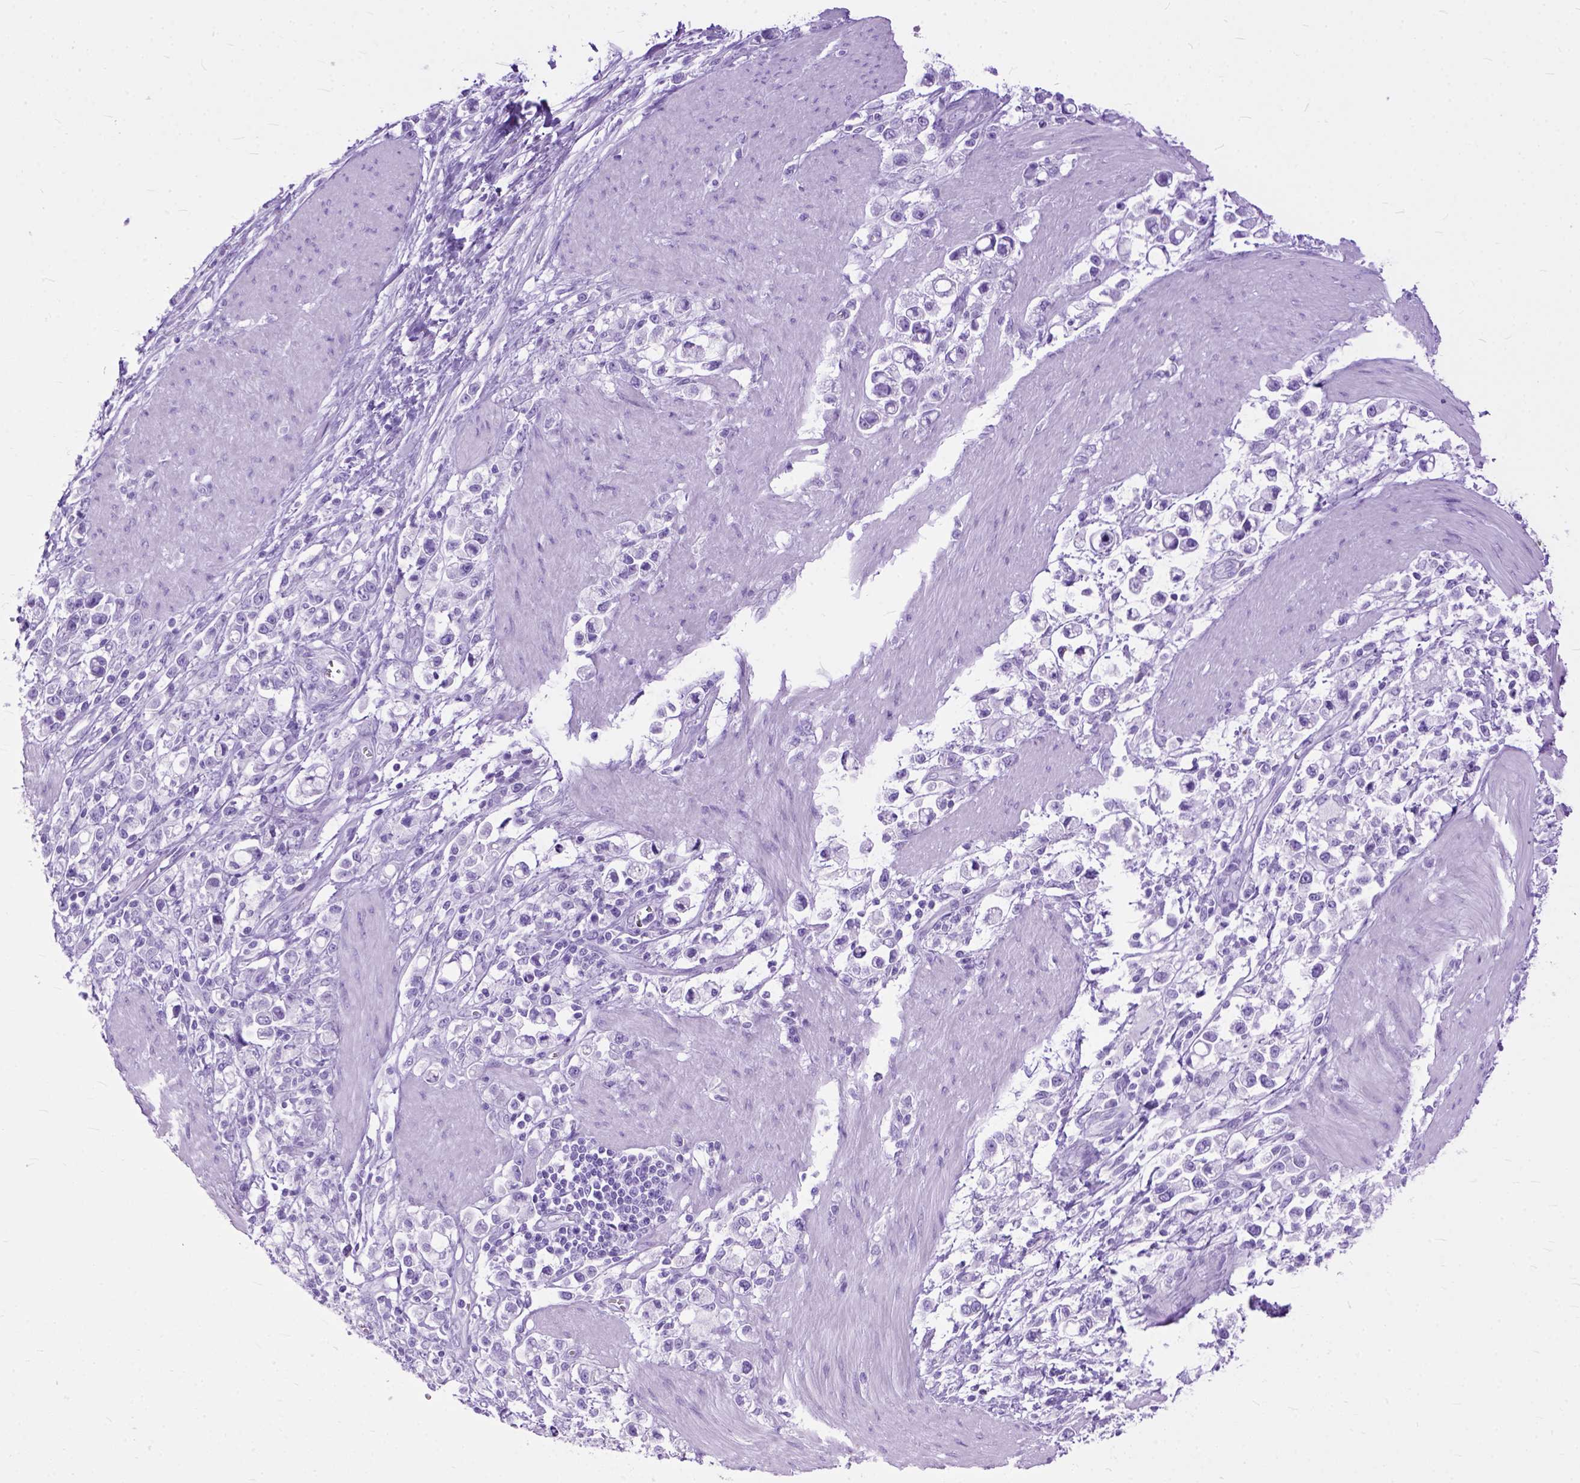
{"staining": {"intensity": "negative", "quantity": "none", "location": "none"}, "tissue": "stomach cancer", "cell_type": "Tumor cells", "image_type": "cancer", "snomed": [{"axis": "morphology", "description": "Adenocarcinoma, NOS"}, {"axis": "topography", "description": "Stomach"}], "caption": "A high-resolution photomicrograph shows immunohistochemistry staining of stomach adenocarcinoma, which demonstrates no significant staining in tumor cells.", "gene": "GNGT1", "patient": {"sex": "male", "age": 63}}